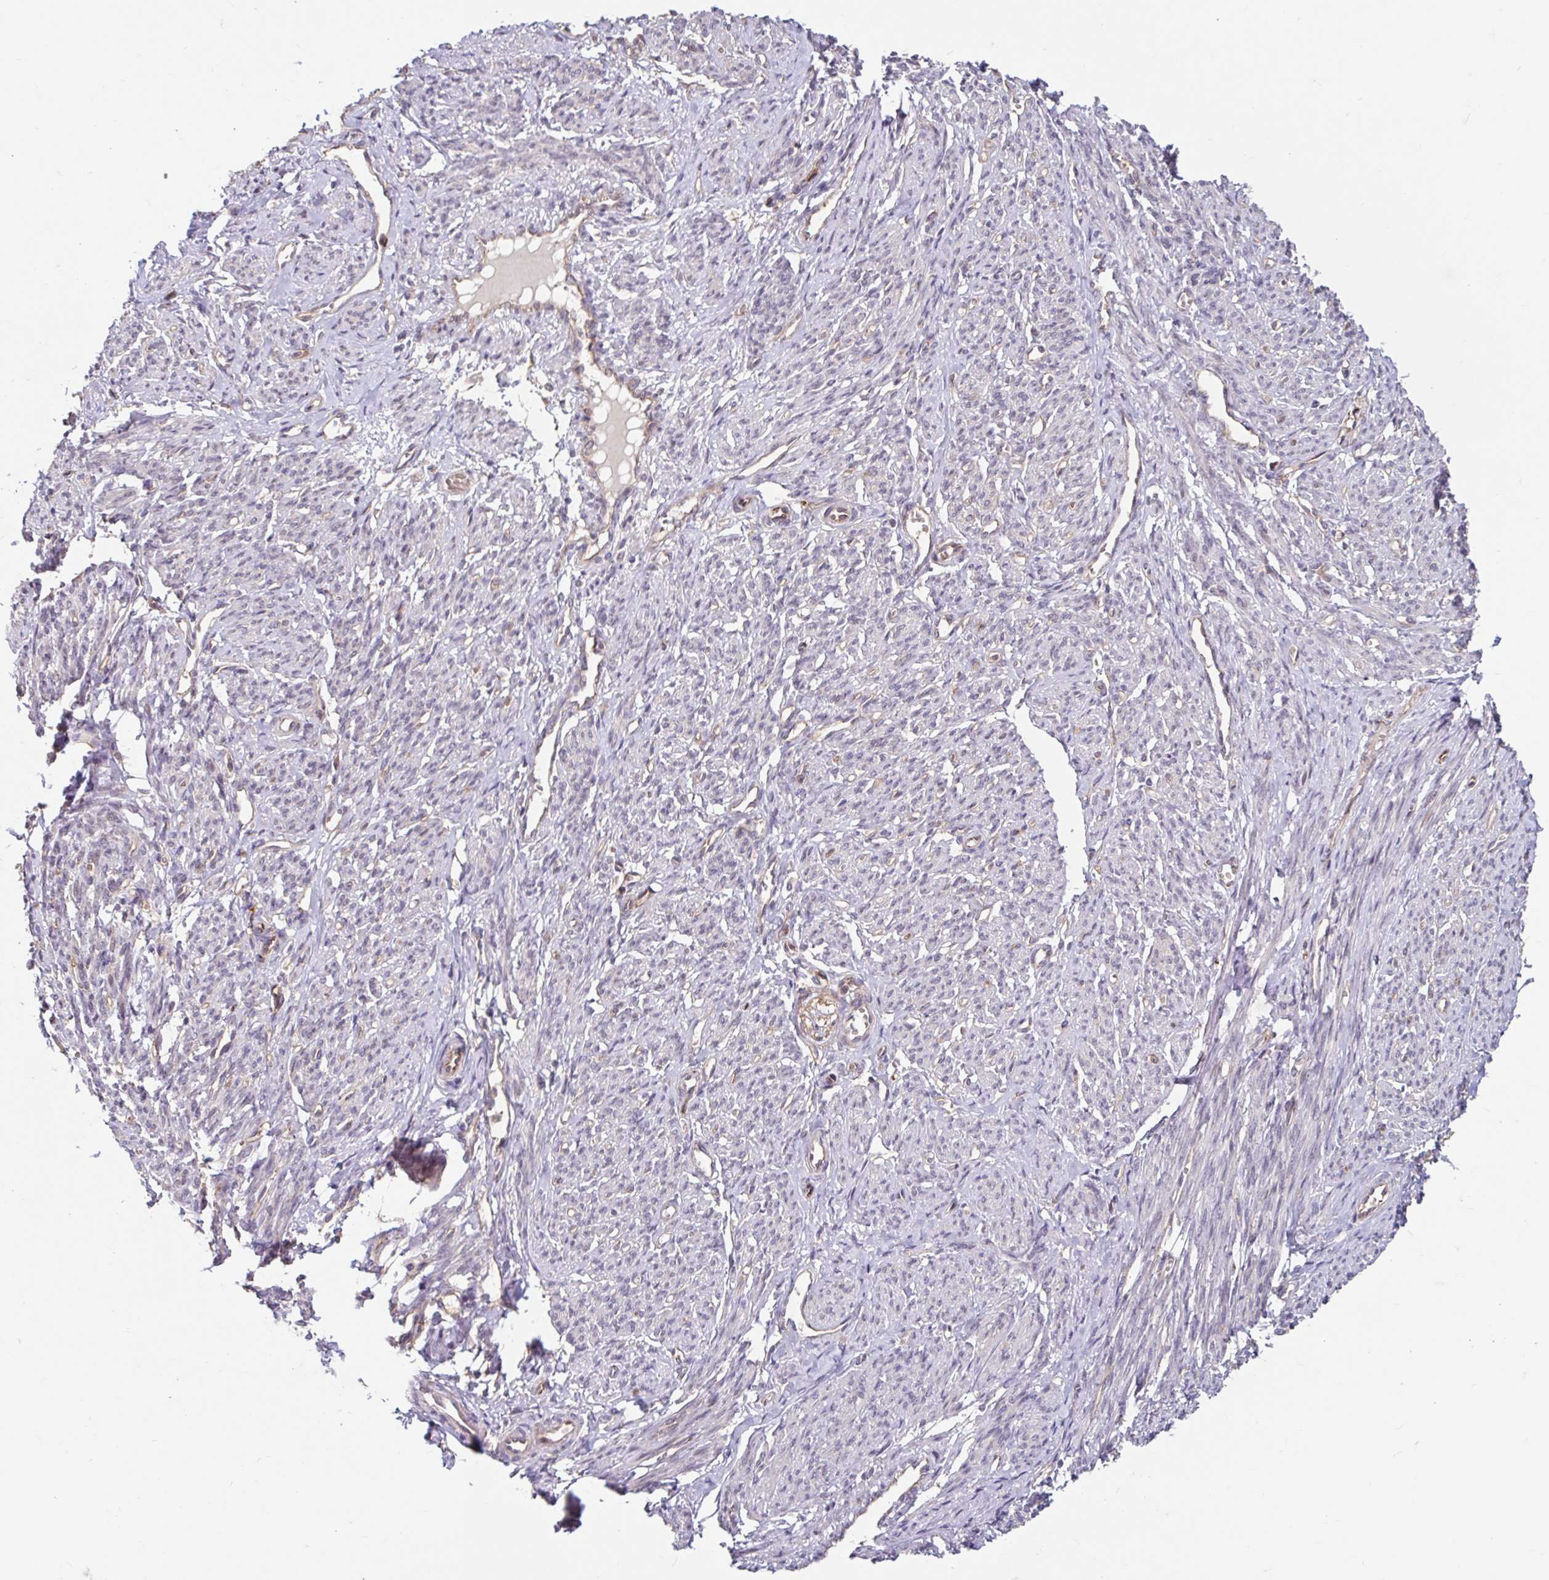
{"staining": {"intensity": "weak", "quantity": "<25%", "location": "nuclear"}, "tissue": "smooth muscle", "cell_type": "Smooth muscle cells", "image_type": "normal", "snomed": [{"axis": "morphology", "description": "Normal tissue, NOS"}, {"axis": "topography", "description": "Smooth muscle"}], "caption": "This is an immunohistochemistry histopathology image of benign smooth muscle. There is no positivity in smooth muscle cells.", "gene": "STYXL1", "patient": {"sex": "female", "age": 65}}